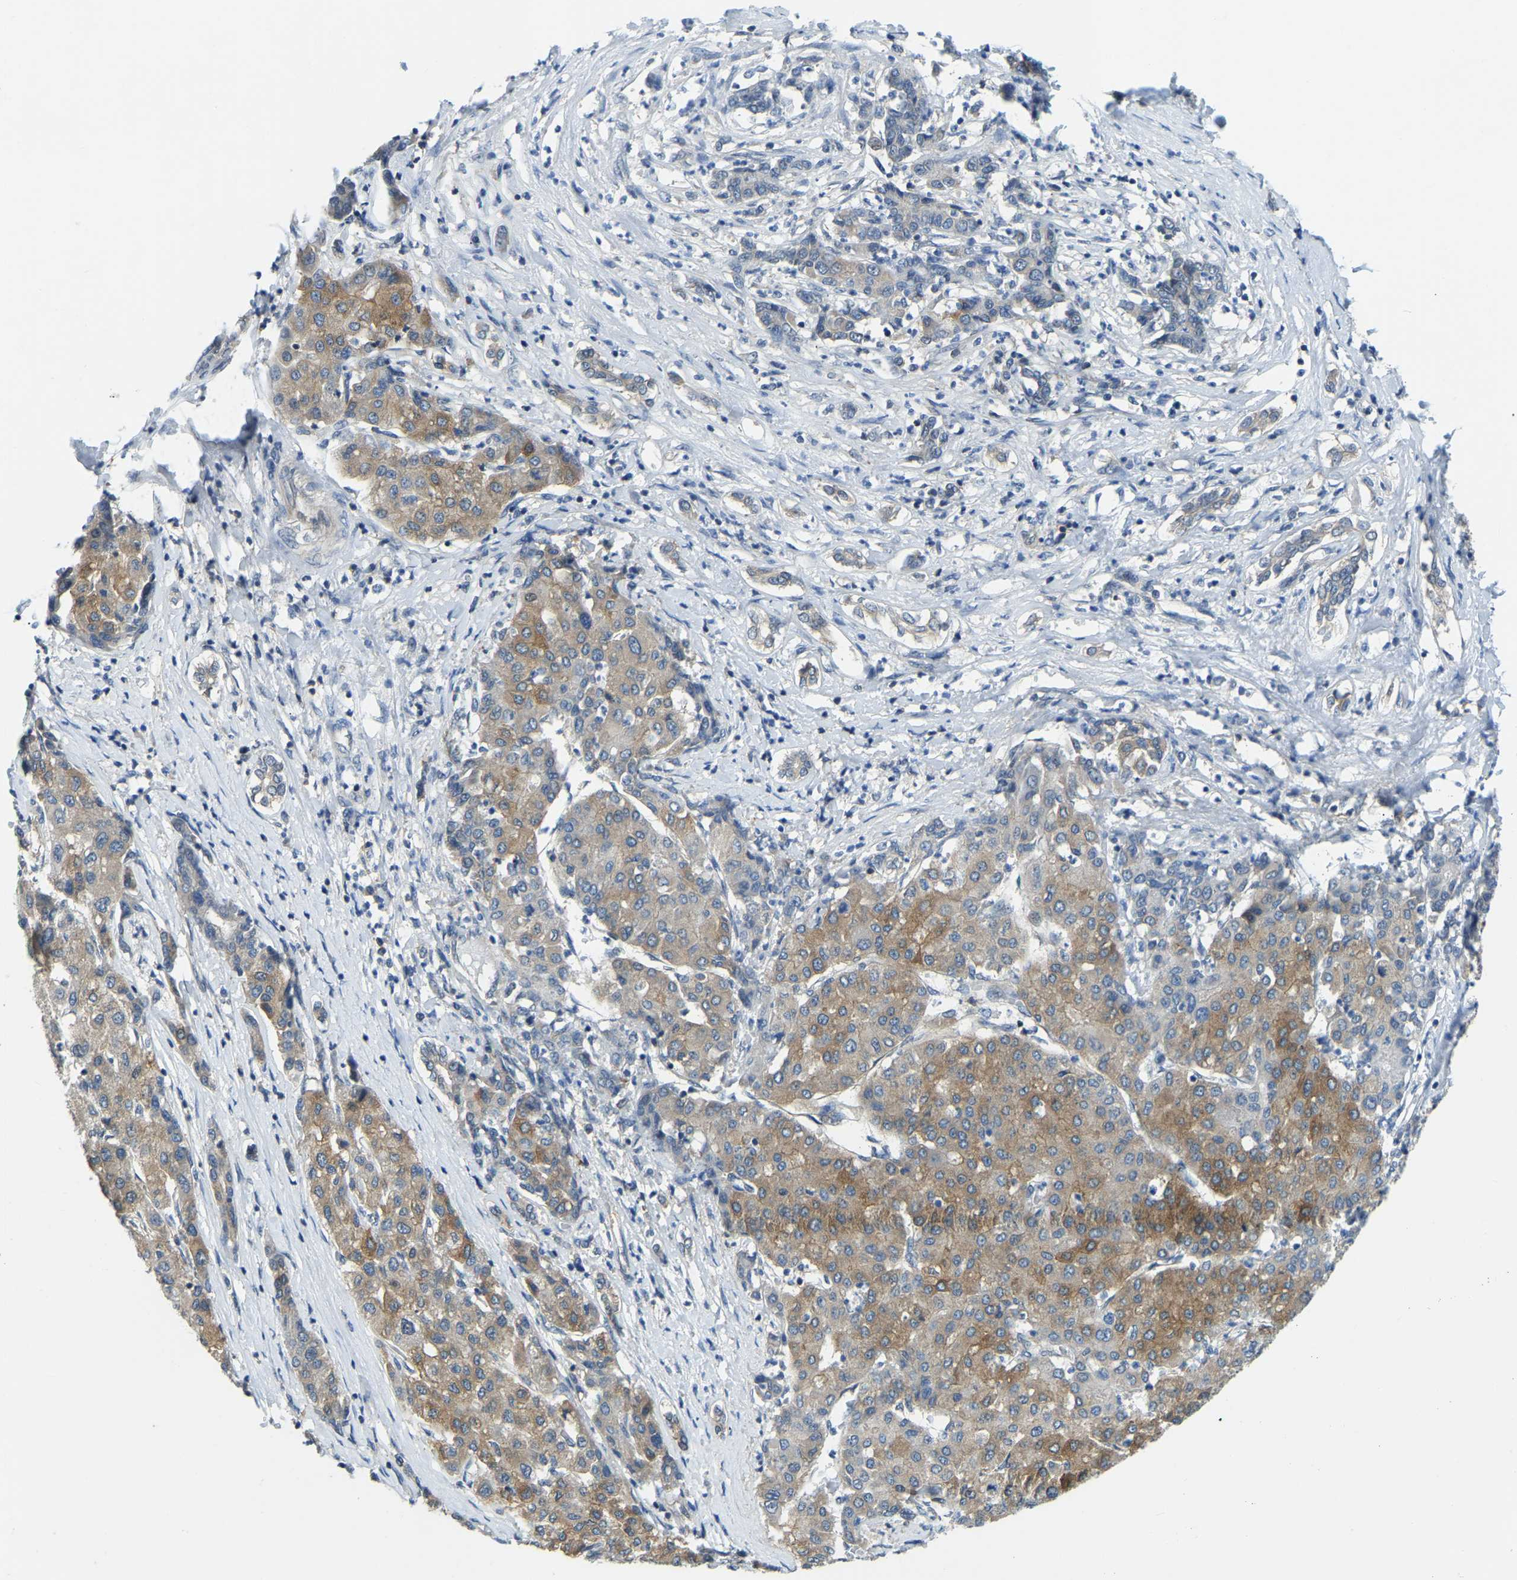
{"staining": {"intensity": "moderate", "quantity": "<25%", "location": "cytoplasmic/membranous"}, "tissue": "liver cancer", "cell_type": "Tumor cells", "image_type": "cancer", "snomed": [{"axis": "morphology", "description": "Carcinoma, Hepatocellular, NOS"}, {"axis": "topography", "description": "Liver"}], "caption": "A histopathology image showing moderate cytoplasmic/membranous expression in about <25% of tumor cells in liver cancer (hepatocellular carcinoma), as visualized by brown immunohistochemical staining.", "gene": "AHNAK", "patient": {"sex": "male", "age": 65}}